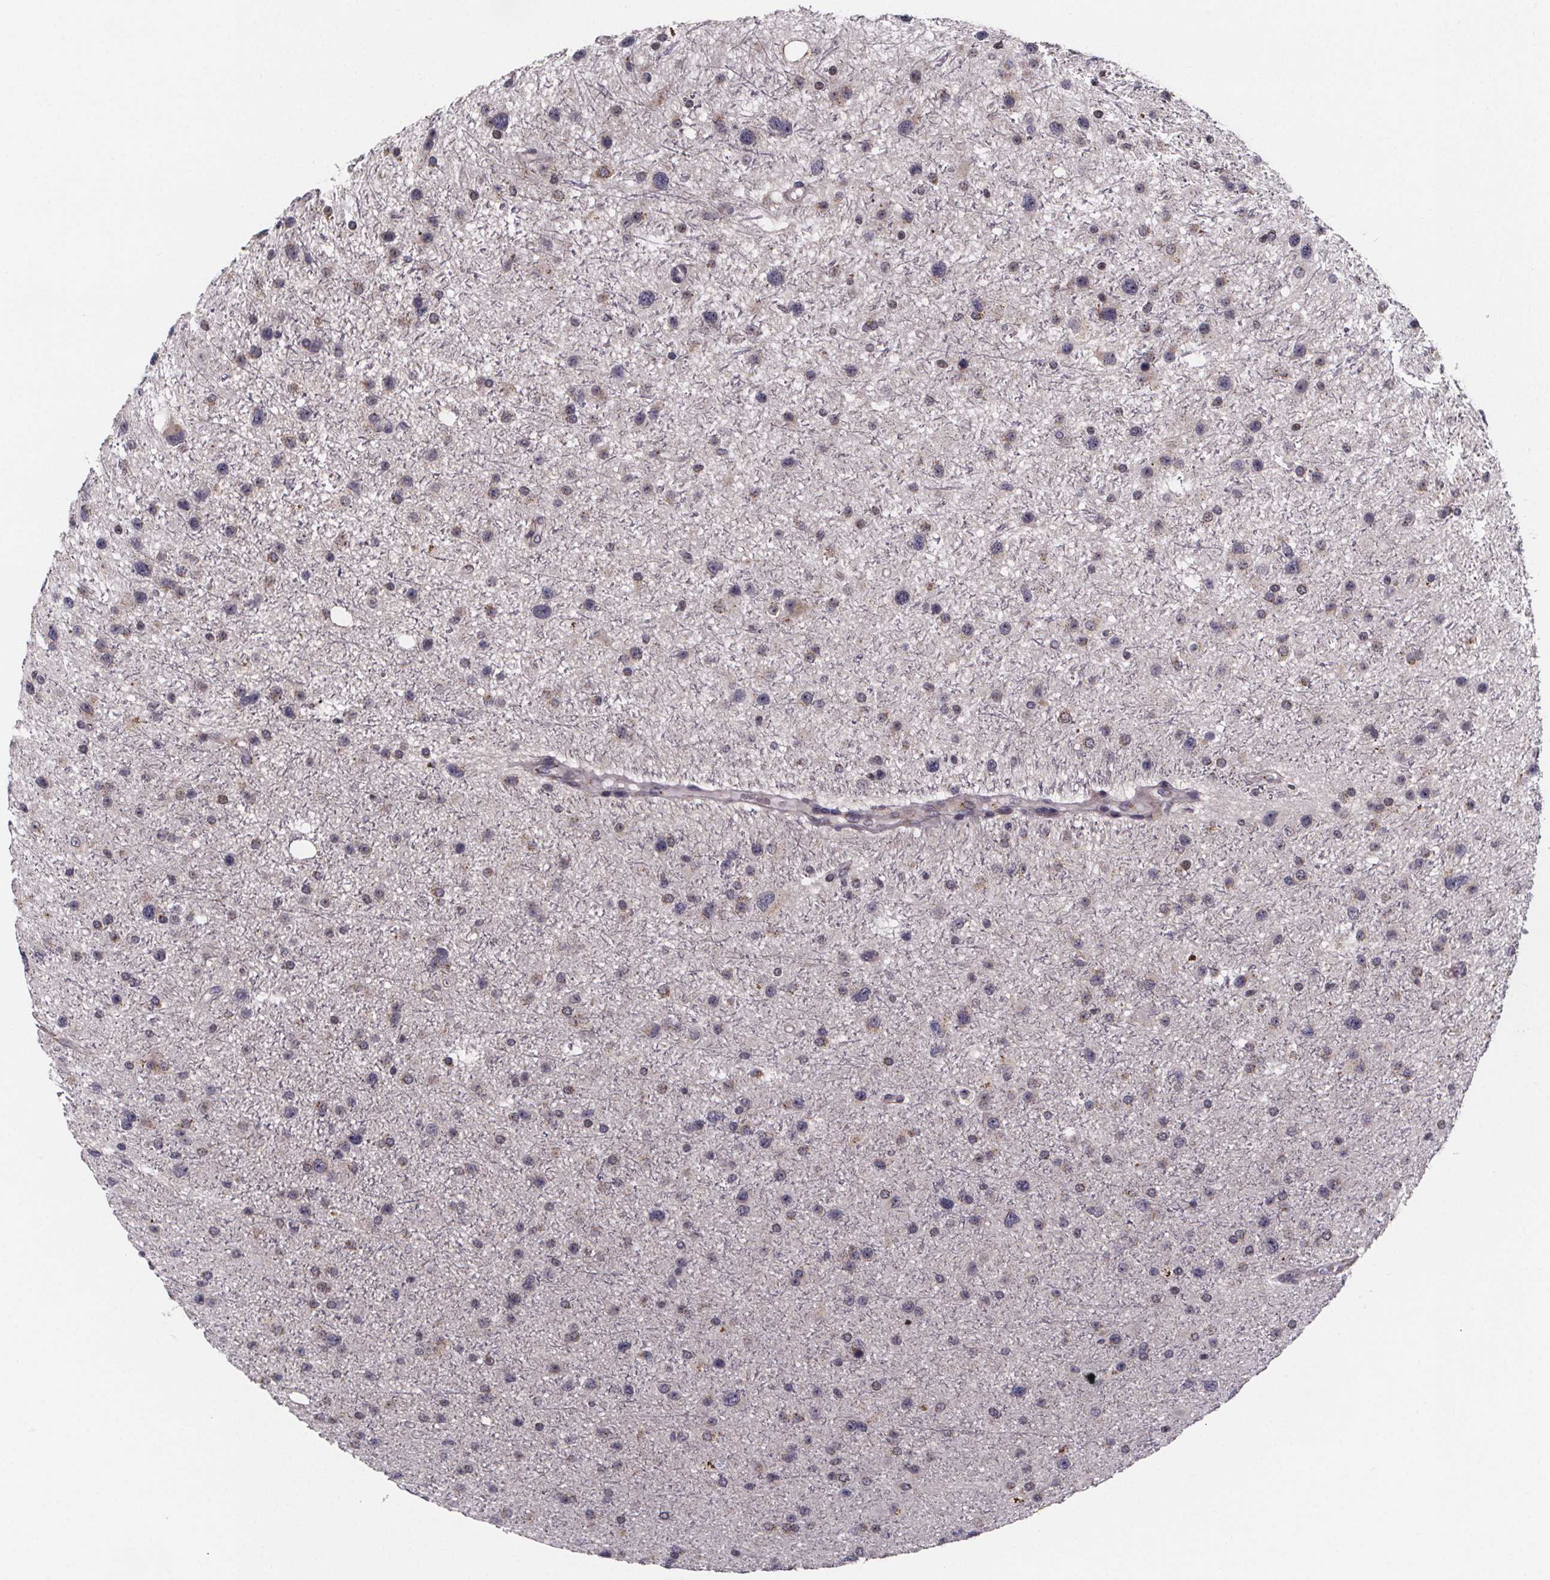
{"staining": {"intensity": "negative", "quantity": "none", "location": "none"}, "tissue": "glioma", "cell_type": "Tumor cells", "image_type": "cancer", "snomed": [{"axis": "morphology", "description": "Glioma, malignant, Low grade"}, {"axis": "topography", "description": "Brain"}], "caption": "This is an immunohistochemistry (IHC) histopathology image of human low-grade glioma (malignant). There is no expression in tumor cells.", "gene": "NDST1", "patient": {"sex": "female", "age": 32}}